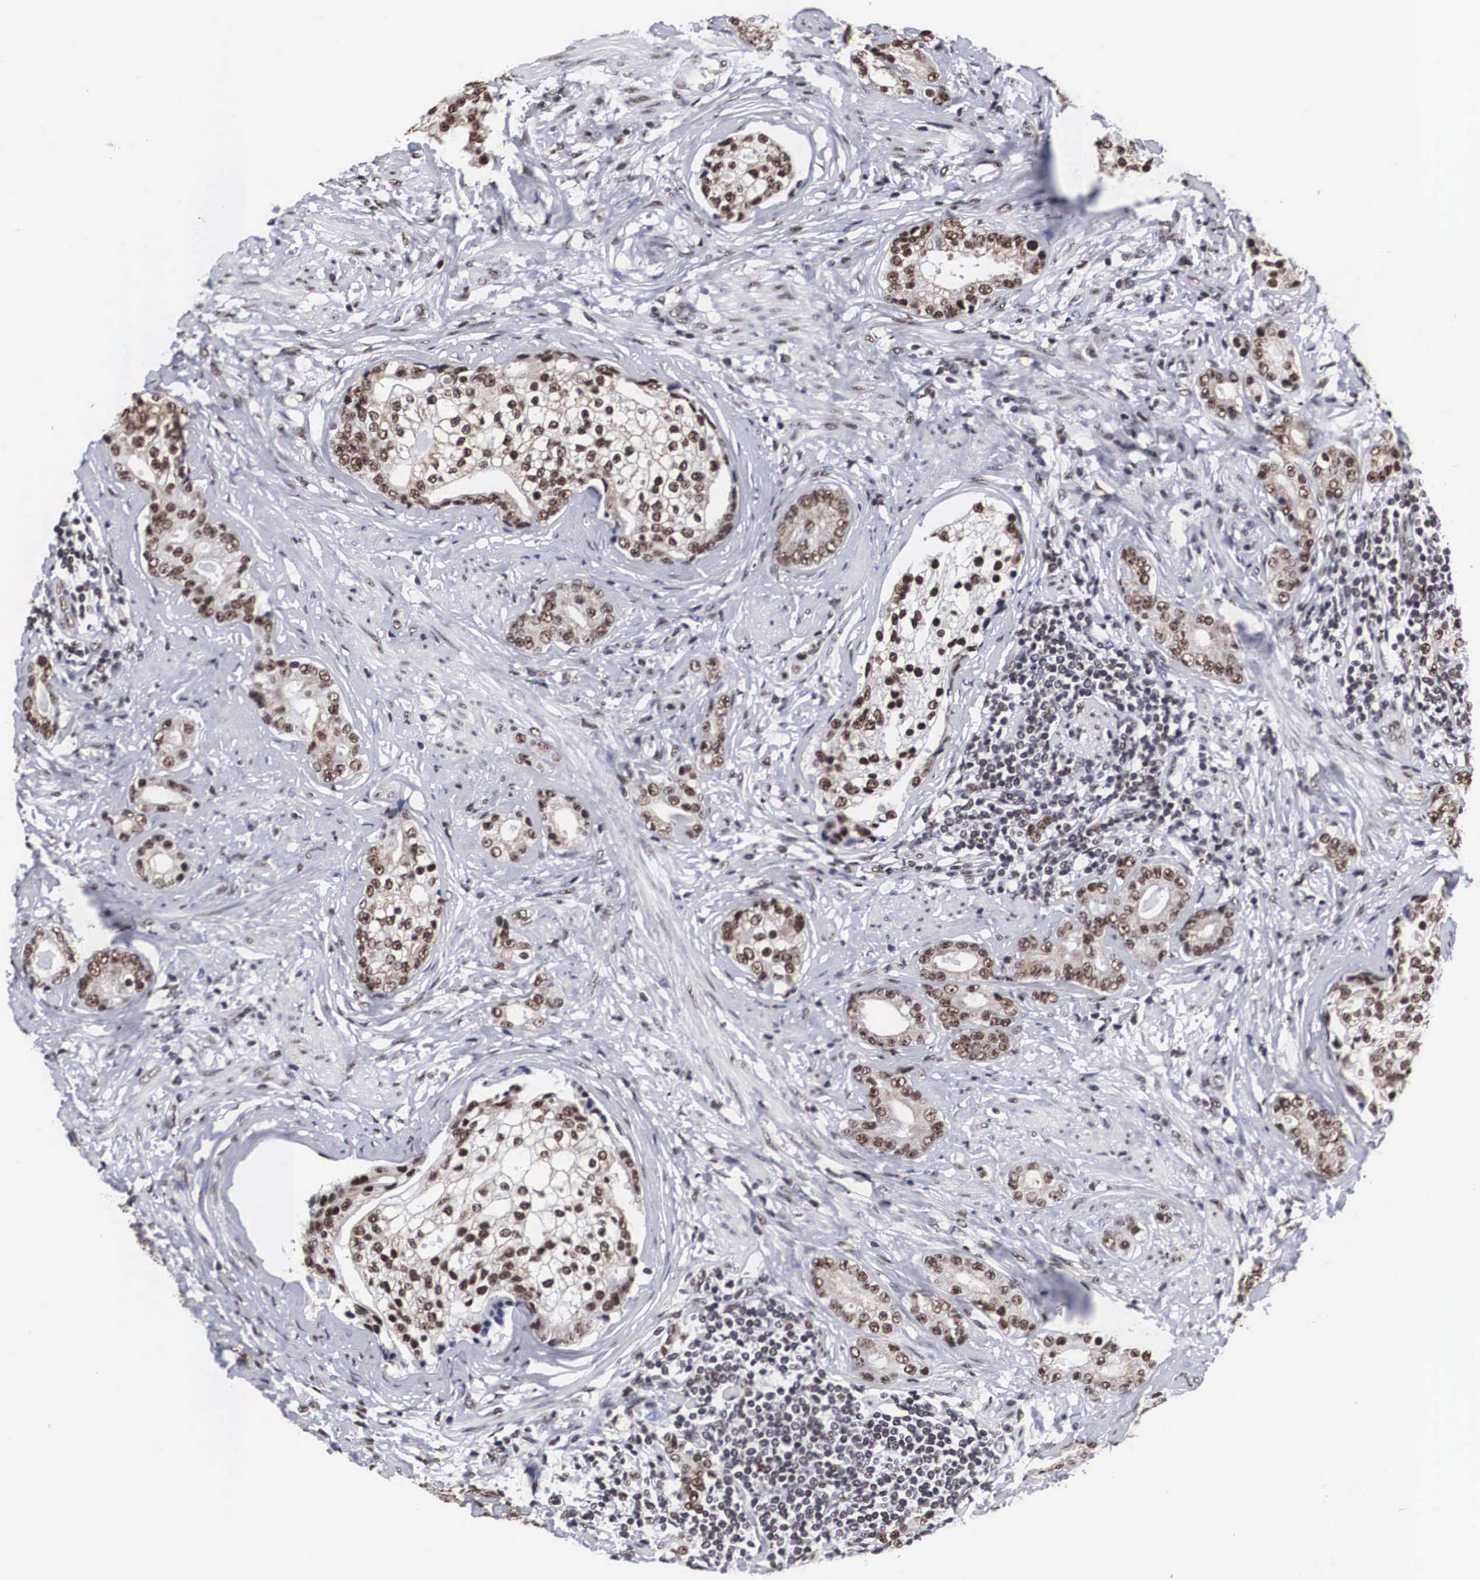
{"staining": {"intensity": "moderate", "quantity": ">75%", "location": "nuclear"}, "tissue": "prostate cancer", "cell_type": "Tumor cells", "image_type": "cancer", "snomed": [{"axis": "morphology", "description": "Adenocarcinoma, Medium grade"}, {"axis": "topography", "description": "Prostate"}], "caption": "A brown stain labels moderate nuclear expression of a protein in prostate adenocarcinoma (medium-grade) tumor cells.", "gene": "ACIN1", "patient": {"sex": "male", "age": 59}}